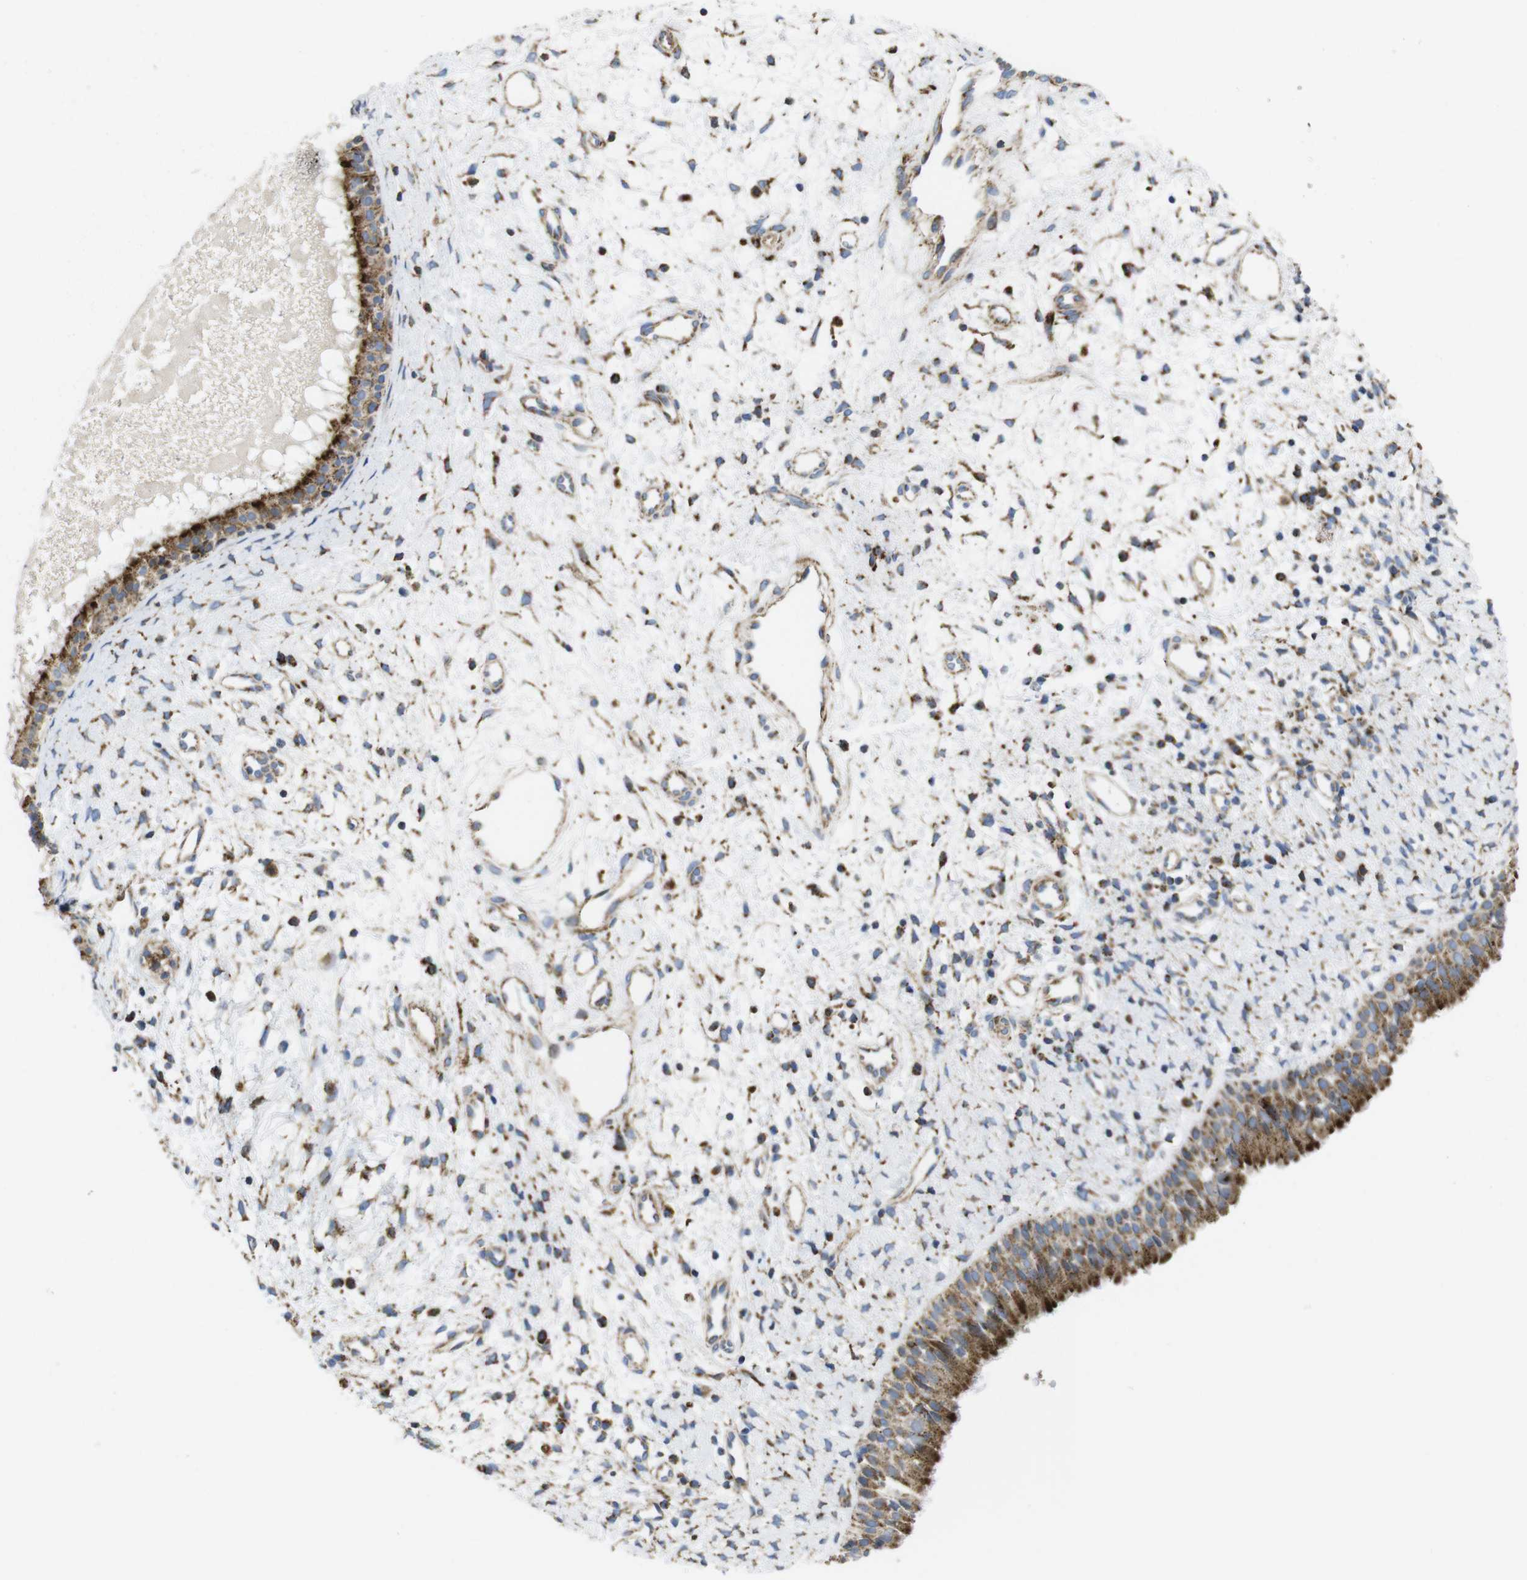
{"staining": {"intensity": "strong", "quantity": ">75%", "location": "cytoplasmic/membranous"}, "tissue": "nasopharynx", "cell_type": "Respiratory epithelial cells", "image_type": "normal", "snomed": [{"axis": "morphology", "description": "Normal tissue, NOS"}, {"axis": "topography", "description": "Nasopharynx"}], "caption": "DAB (3,3'-diaminobenzidine) immunohistochemical staining of unremarkable nasopharynx shows strong cytoplasmic/membranous protein positivity in approximately >75% of respiratory epithelial cells.", "gene": "TMEM192", "patient": {"sex": "male", "age": 22}}